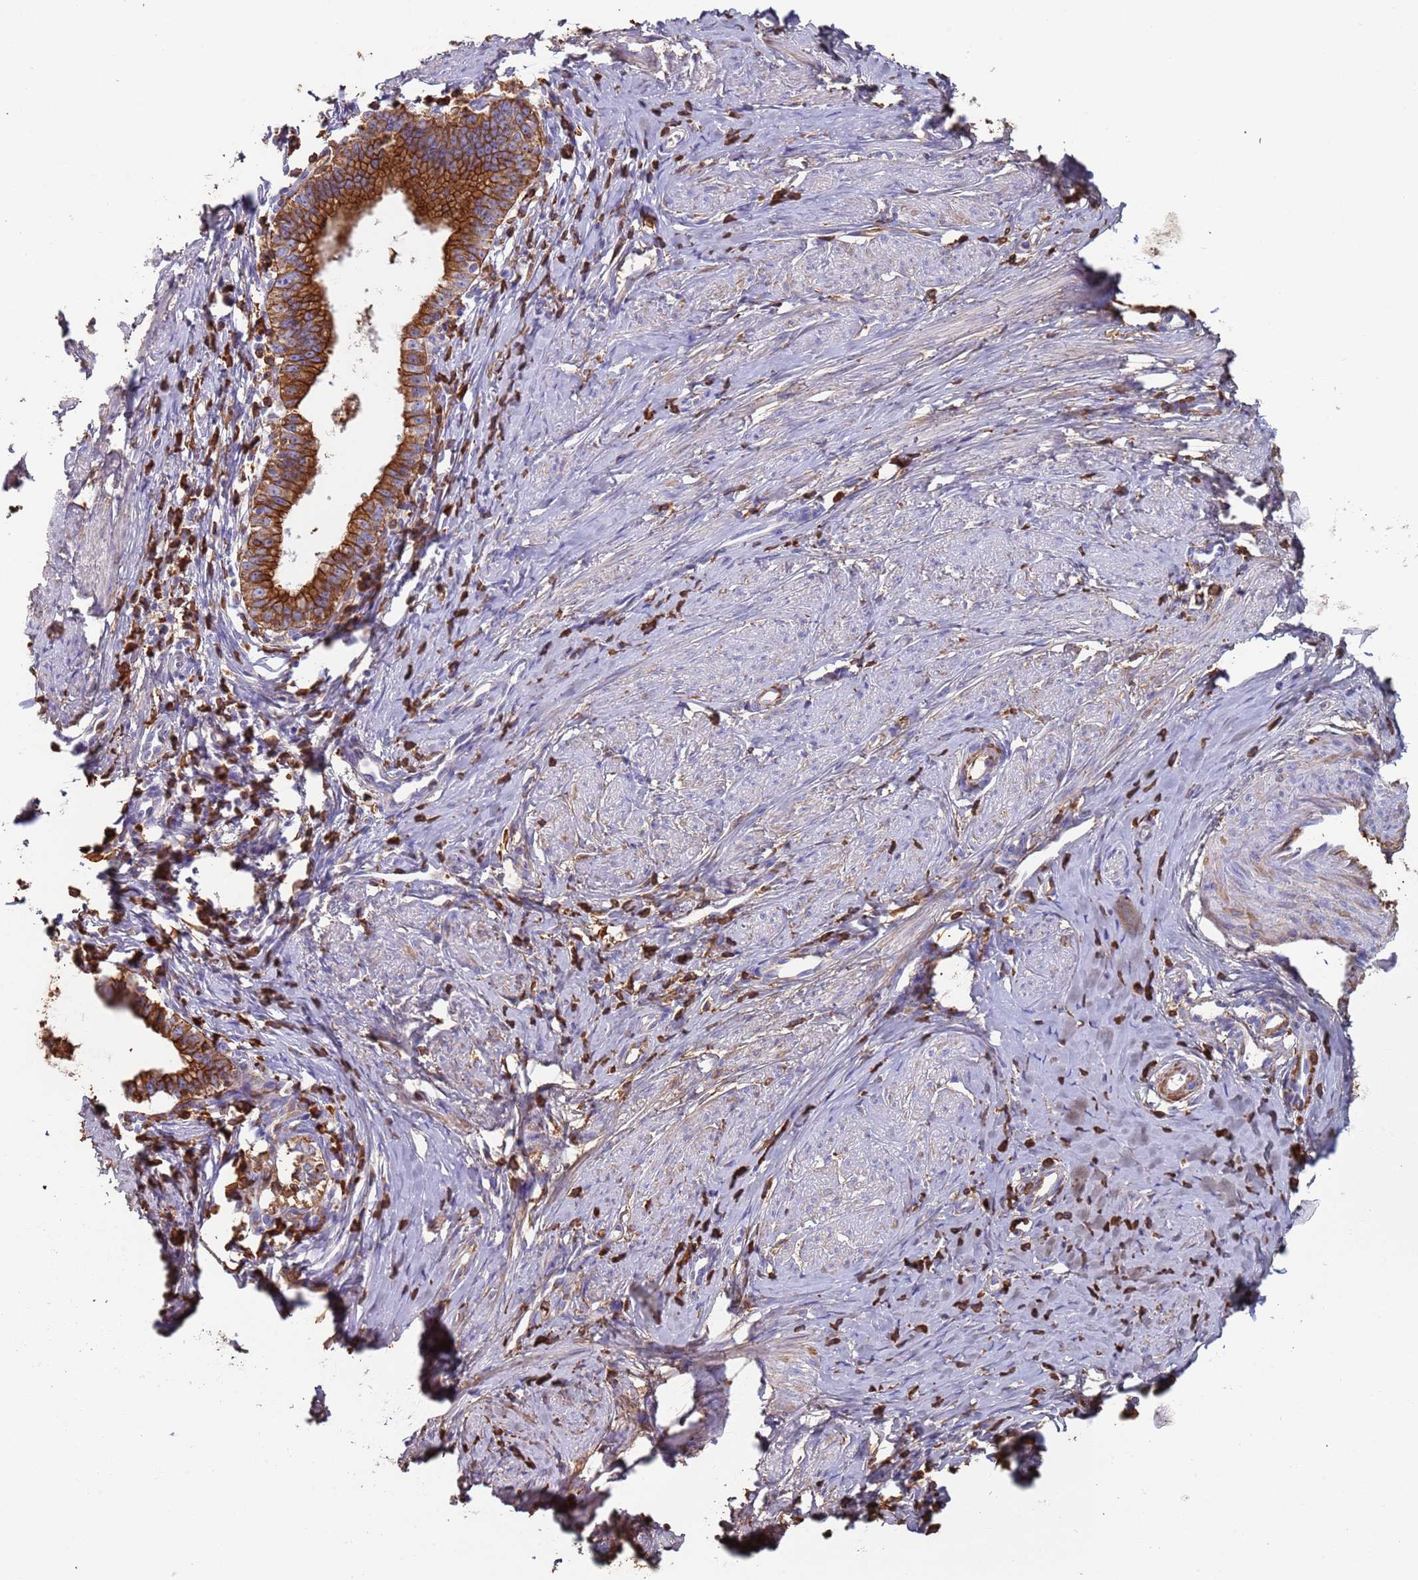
{"staining": {"intensity": "strong", "quantity": ">75%", "location": "cytoplasmic/membranous"}, "tissue": "cervical cancer", "cell_type": "Tumor cells", "image_type": "cancer", "snomed": [{"axis": "morphology", "description": "Adenocarcinoma, NOS"}, {"axis": "topography", "description": "Cervix"}], "caption": "Immunohistochemistry photomicrograph of human cervical cancer stained for a protein (brown), which reveals high levels of strong cytoplasmic/membranous expression in about >75% of tumor cells.", "gene": "CYSLTR2", "patient": {"sex": "female", "age": 36}}